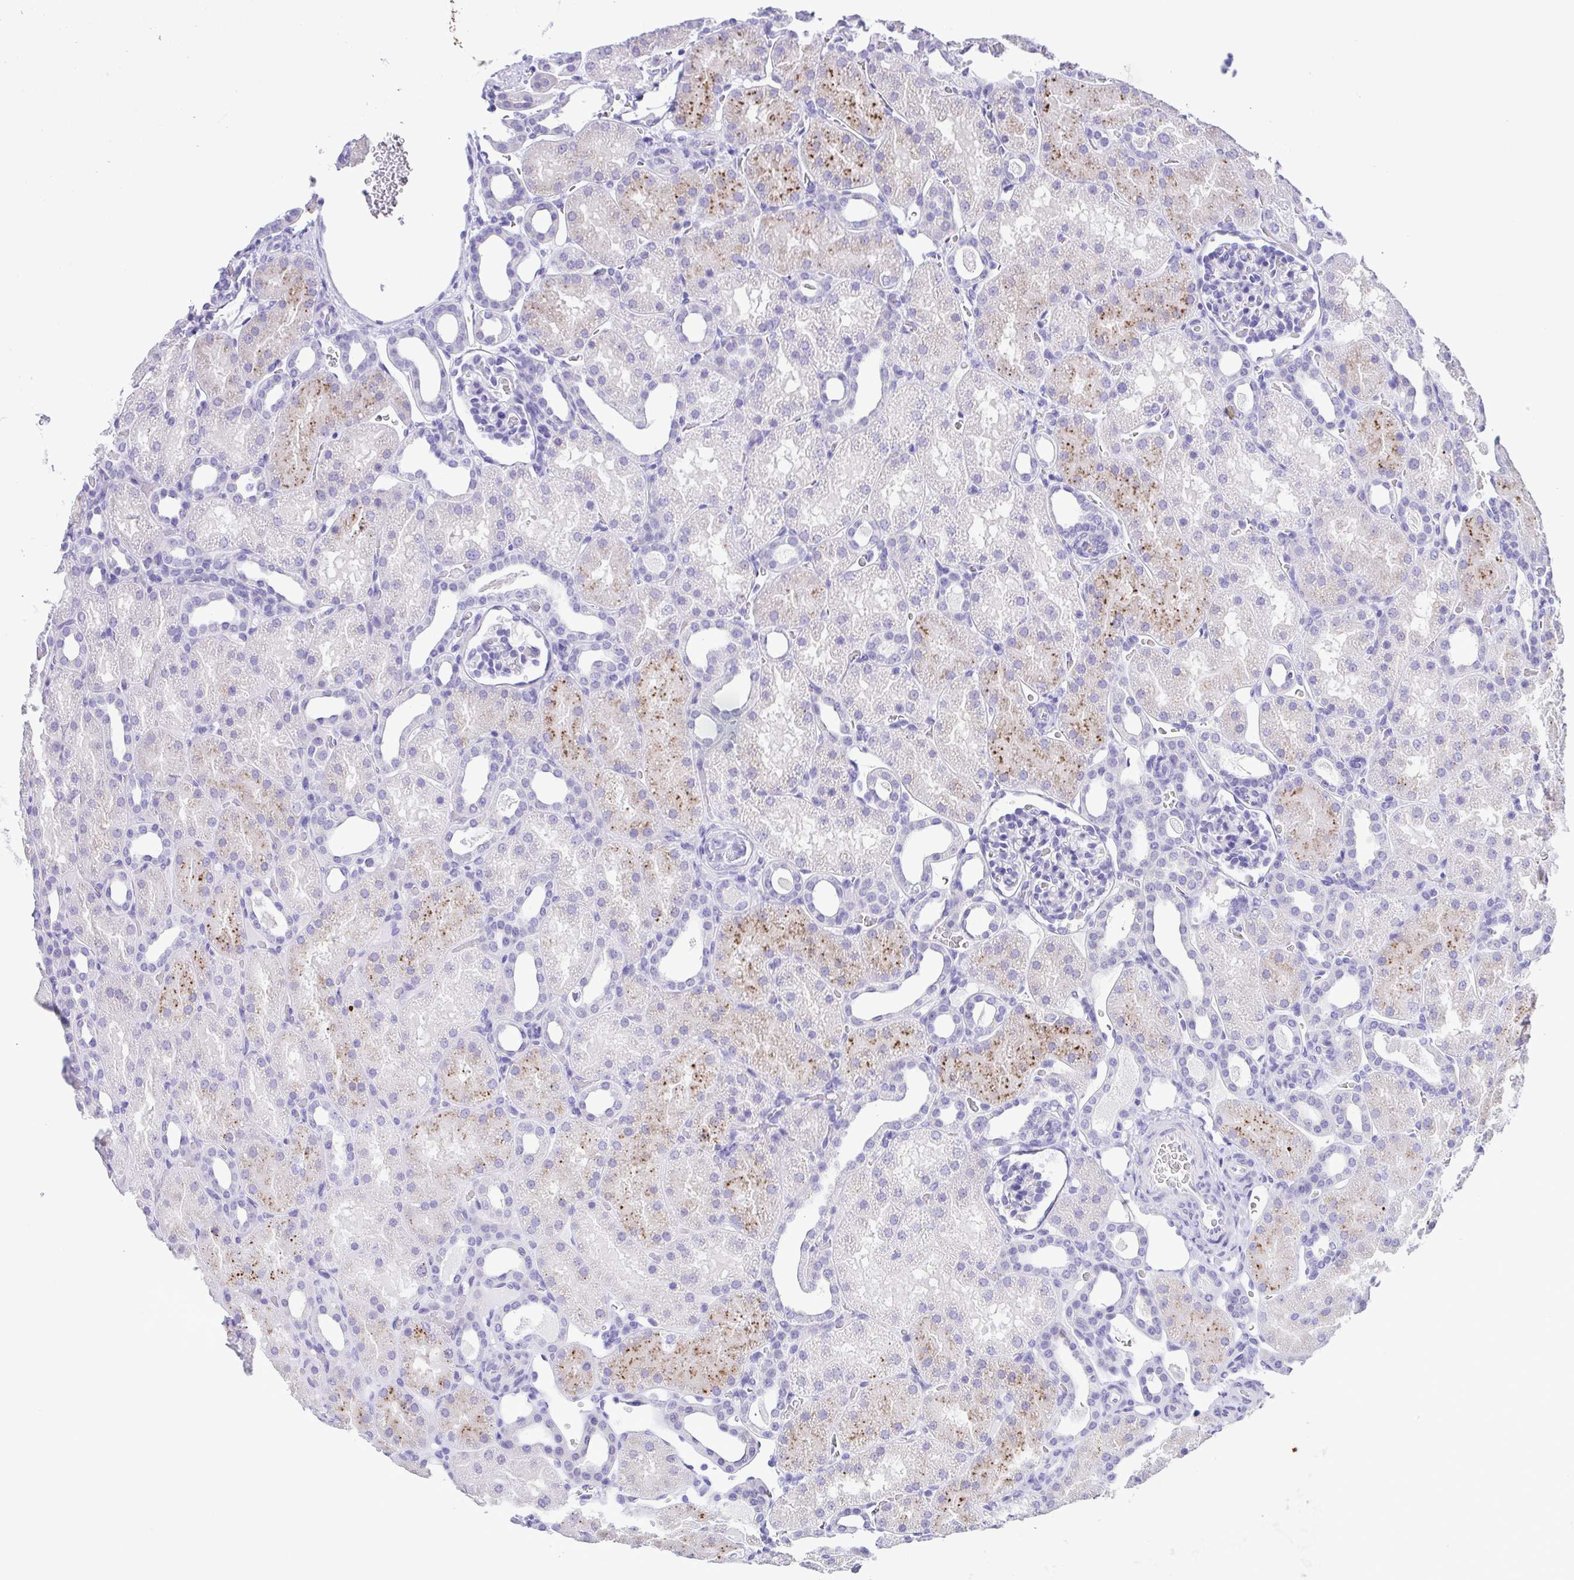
{"staining": {"intensity": "negative", "quantity": "none", "location": "none"}, "tissue": "kidney", "cell_type": "Cells in glomeruli", "image_type": "normal", "snomed": [{"axis": "morphology", "description": "Normal tissue, NOS"}, {"axis": "topography", "description": "Kidney"}], "caption": "Immunohistochemistry (IHC) of unremarkable human kidney demonstrates no positivity in cells in glomeruli.", "gene": "OVGP1", "patient": {"sex": "male", "age": 2}}